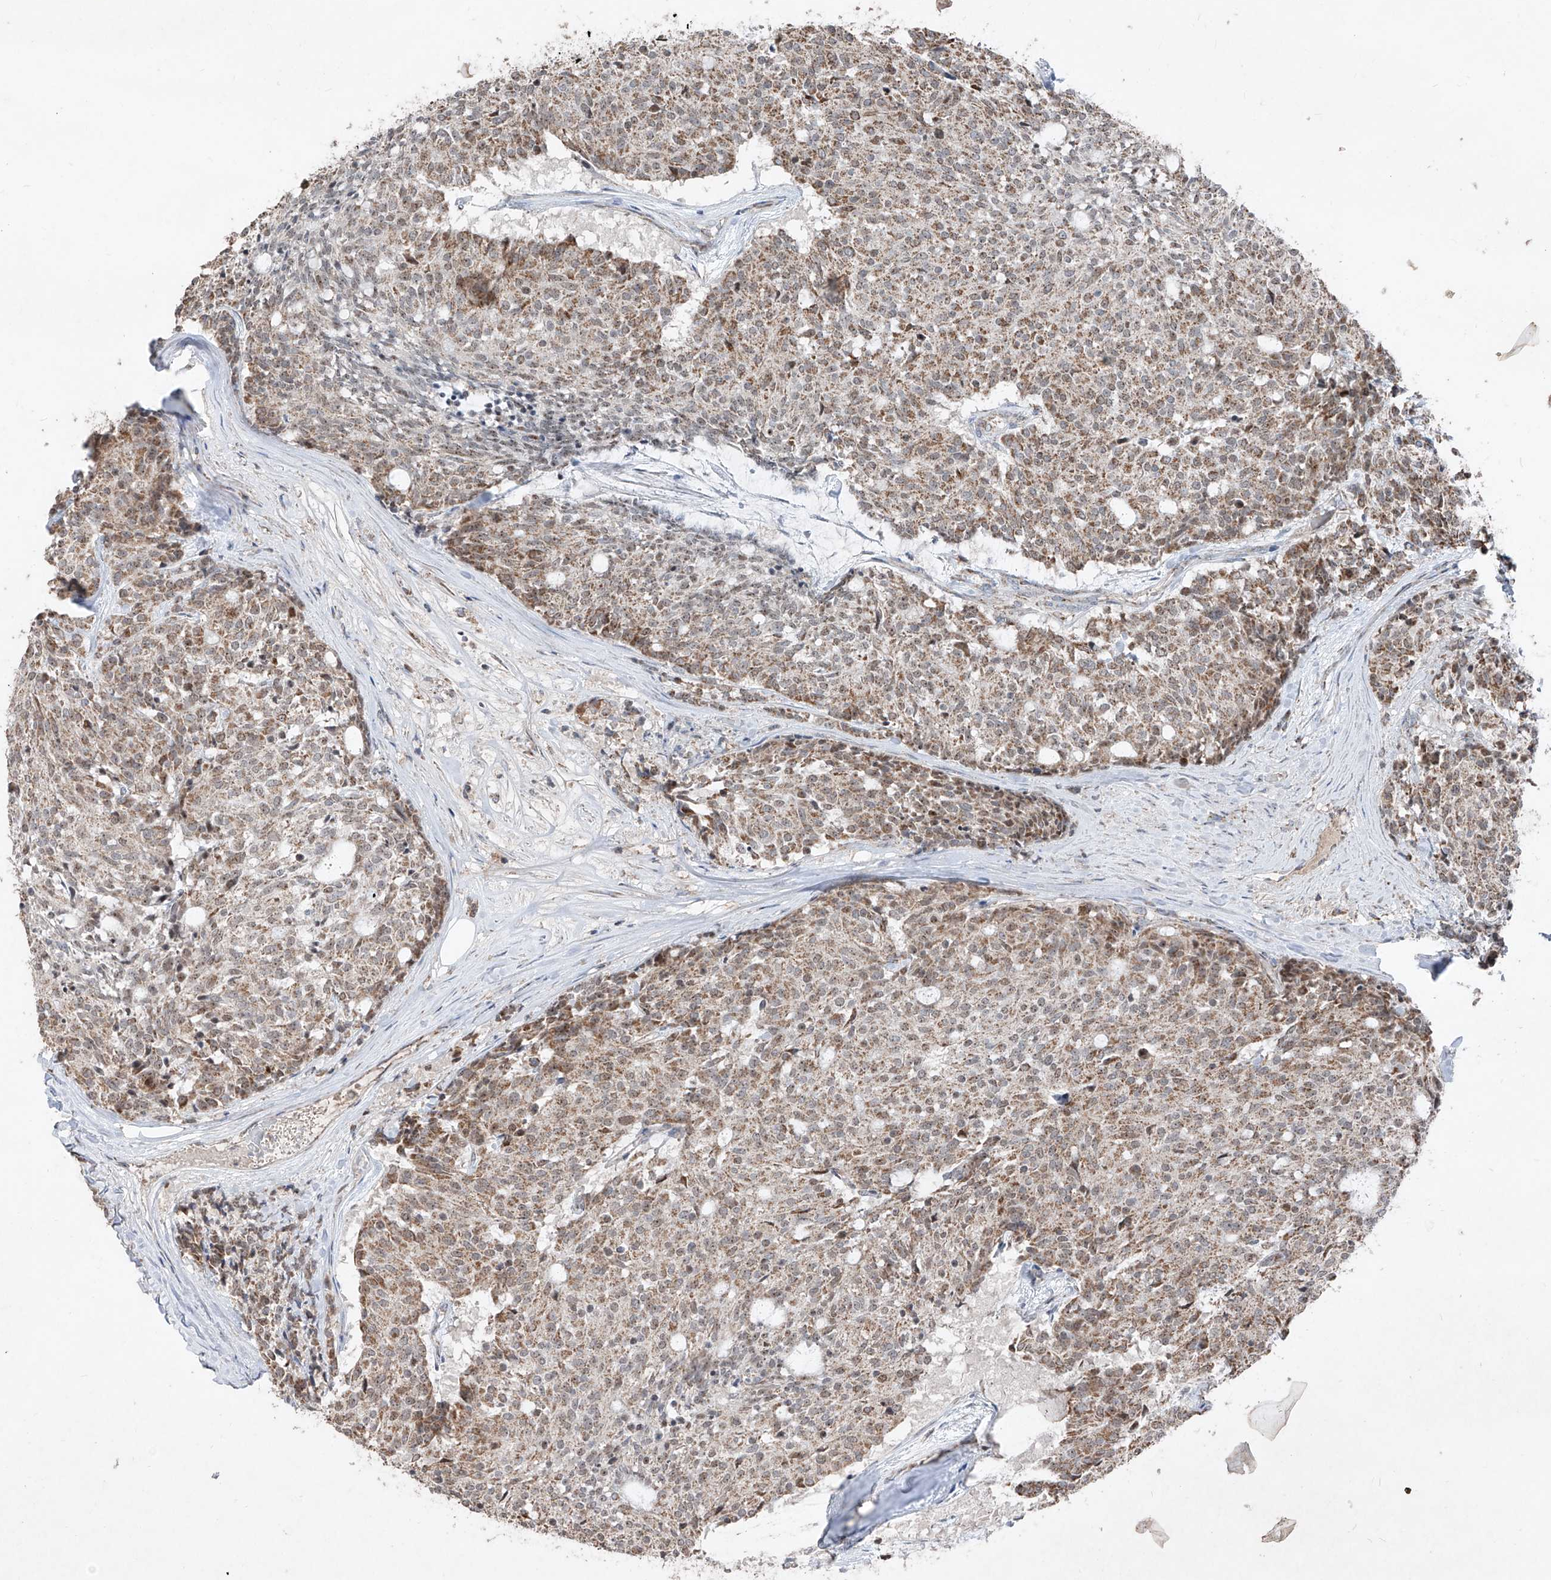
{"staining": {"intensity": "moderate", "quantity": ">75%", "location": "cytoplasmic/membranous"}, "tissue": "carcinoid", "cell_type": "Tumor cells", "image_type": "cancer", "snomed": [{"axis": "morphology", "description": "Carcinoid, malignant, NOS"}, {"axis": "topography", "description": "Pancreas"}], "caption": "Immunohistochemistry staining of carcinoid, which displays medium levels of moderate cytoplasmic/membranous staining in approximately >75% of tumor cells indicating moderate cytoplasmic/membranous protein positivity. The staining was performed using DAB (brown) for protein detection and nuclei were counterstained in hematoxylin (blue).", "gene": "NDUFB3", "patient": {"sex": "female", "age": 54}}